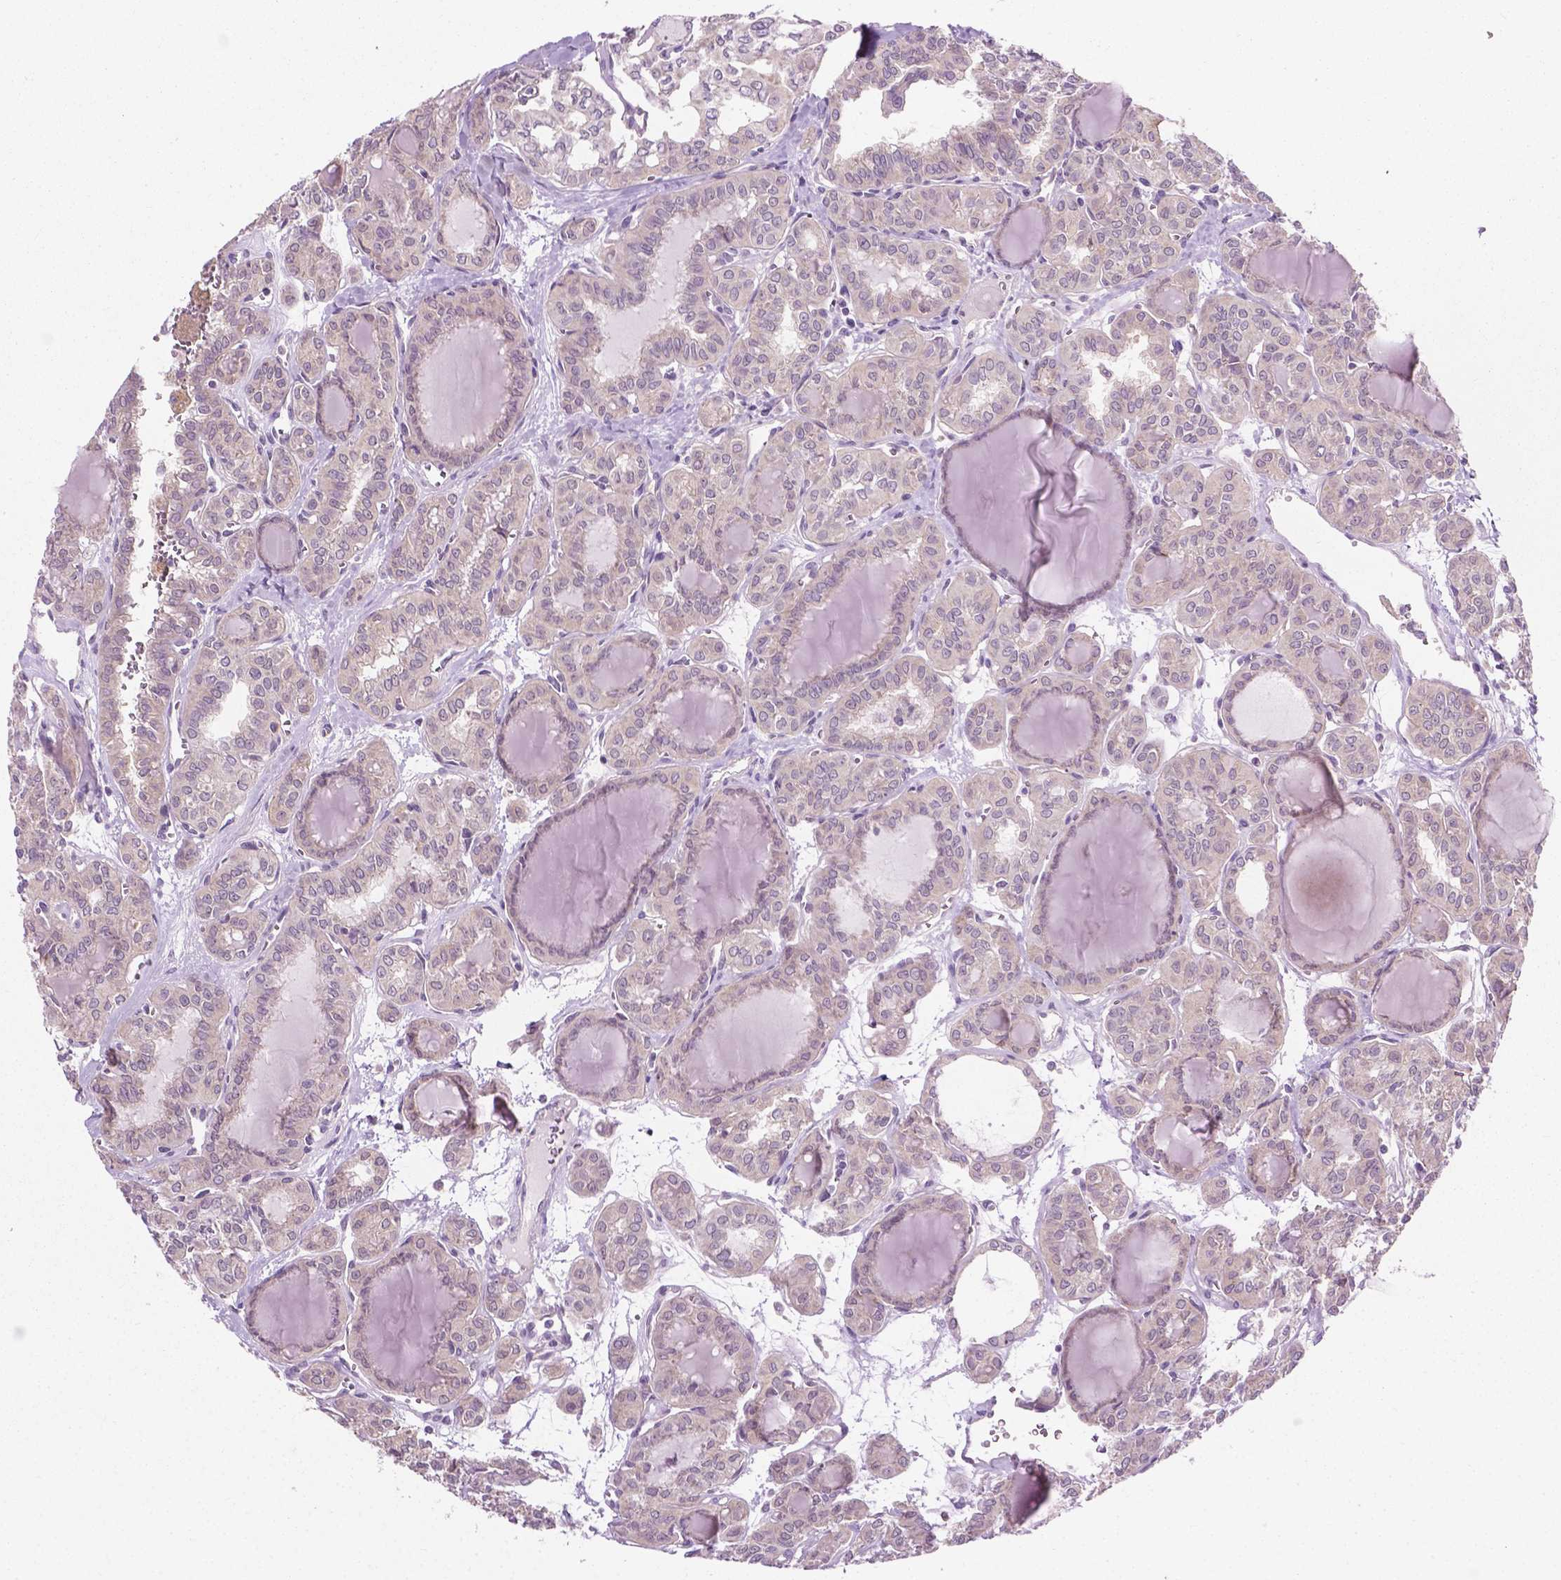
{"staining": {"intensity": "weak", "quantity": "<25%", "location": "cytoplasmic/membranous"}, "tissue": "thyroid cancer", "cell_type": "Tumor cells", "image_type": "cancer", "snomed": [{"axis": "morphology", "description": "Papillary adenocarcinoma, NOS"}, {"axis": "topography", "description": "Thyroid gland"}], "caption": "Tumor cells show no significant positivity in thyroid cancer (papillary adenocarcinoma).", "gene": "MZT1", "patient": {"sex": "female", "age": 41}}